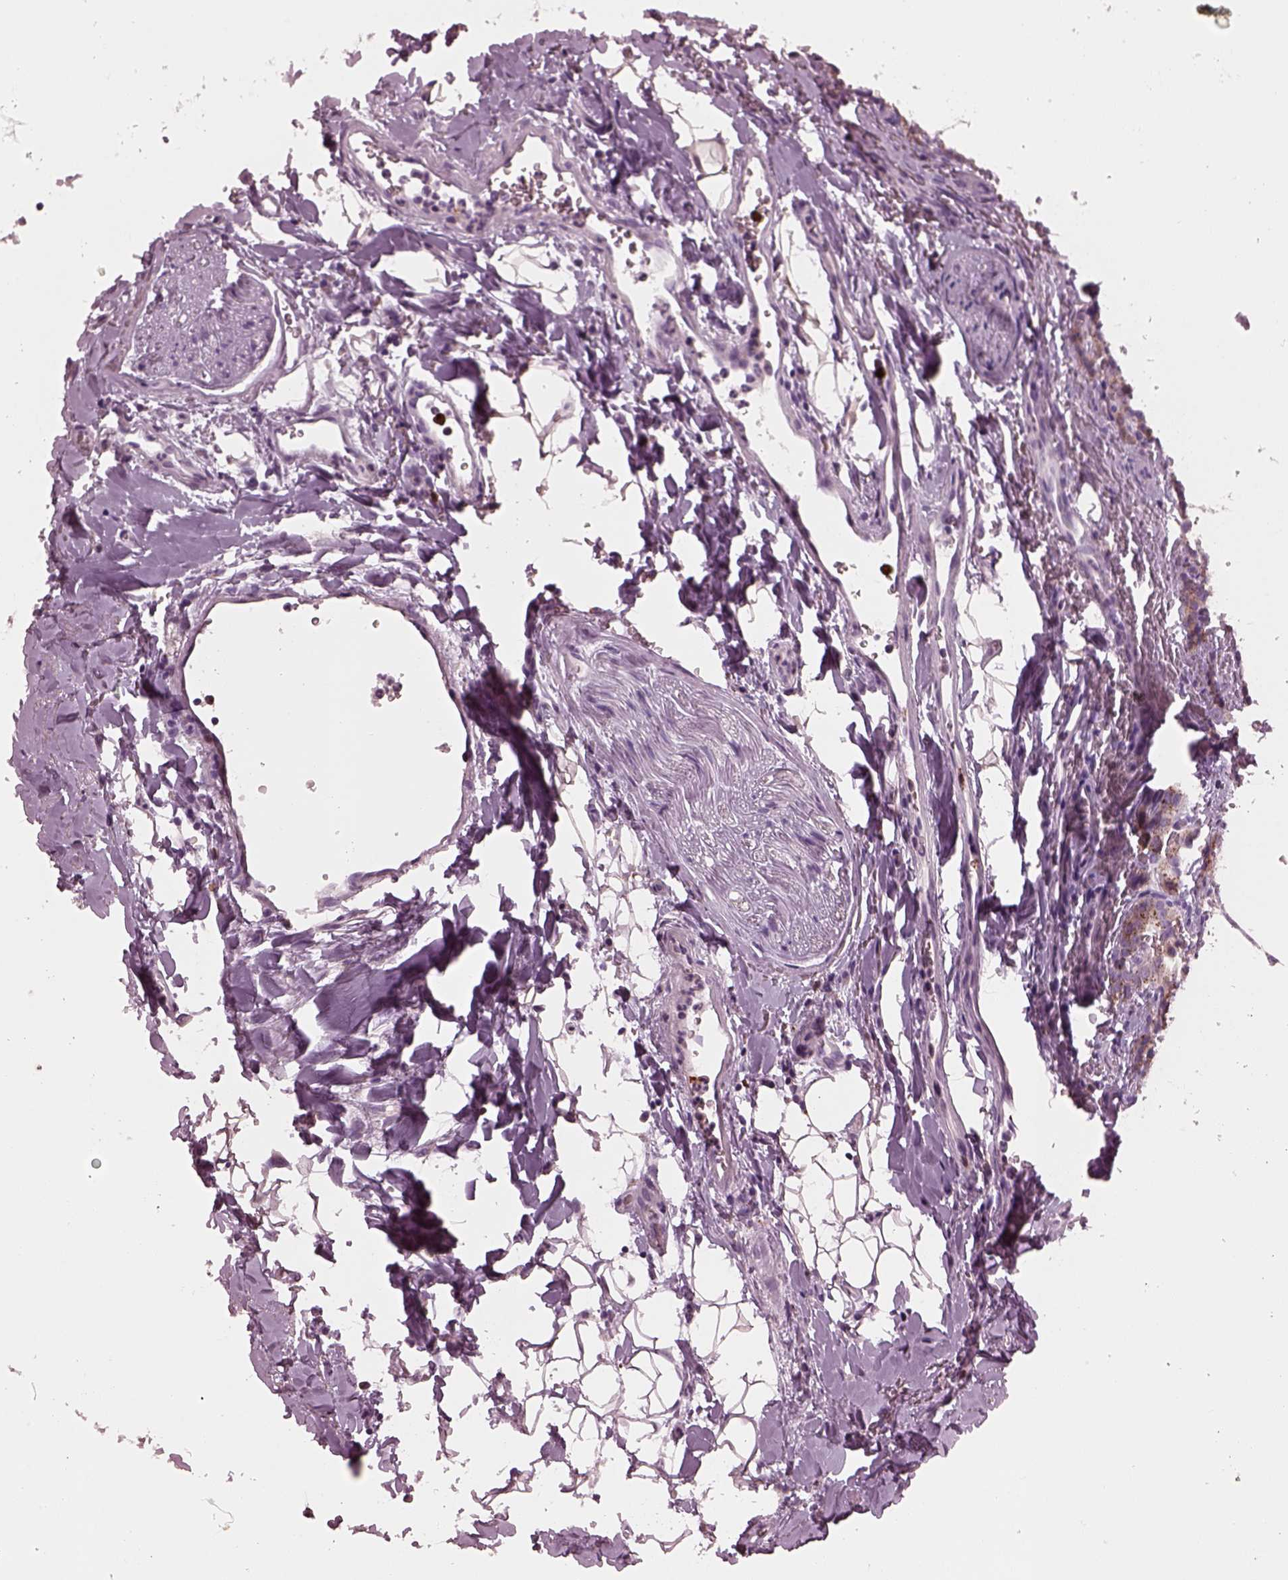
{"staining": {"intensity": "weak", "quantity": "<25%", "location": "cytoplasmic/membranous"}, "tissue": "carcinoid", "cell_type": "Tumor cells", "image_type": "cancer", "snomed": [{"axis": "morphology", "description": "Carcinoid, malignant, NOS"}, {"axis": "topography", "description": "Lung"}], "caption": "Protein analysis of malignant carcinoid reveals no significant positivity in tumor cells.", "gene": "SLAMF8", "patient": {"sex": "female", "age": 46}}